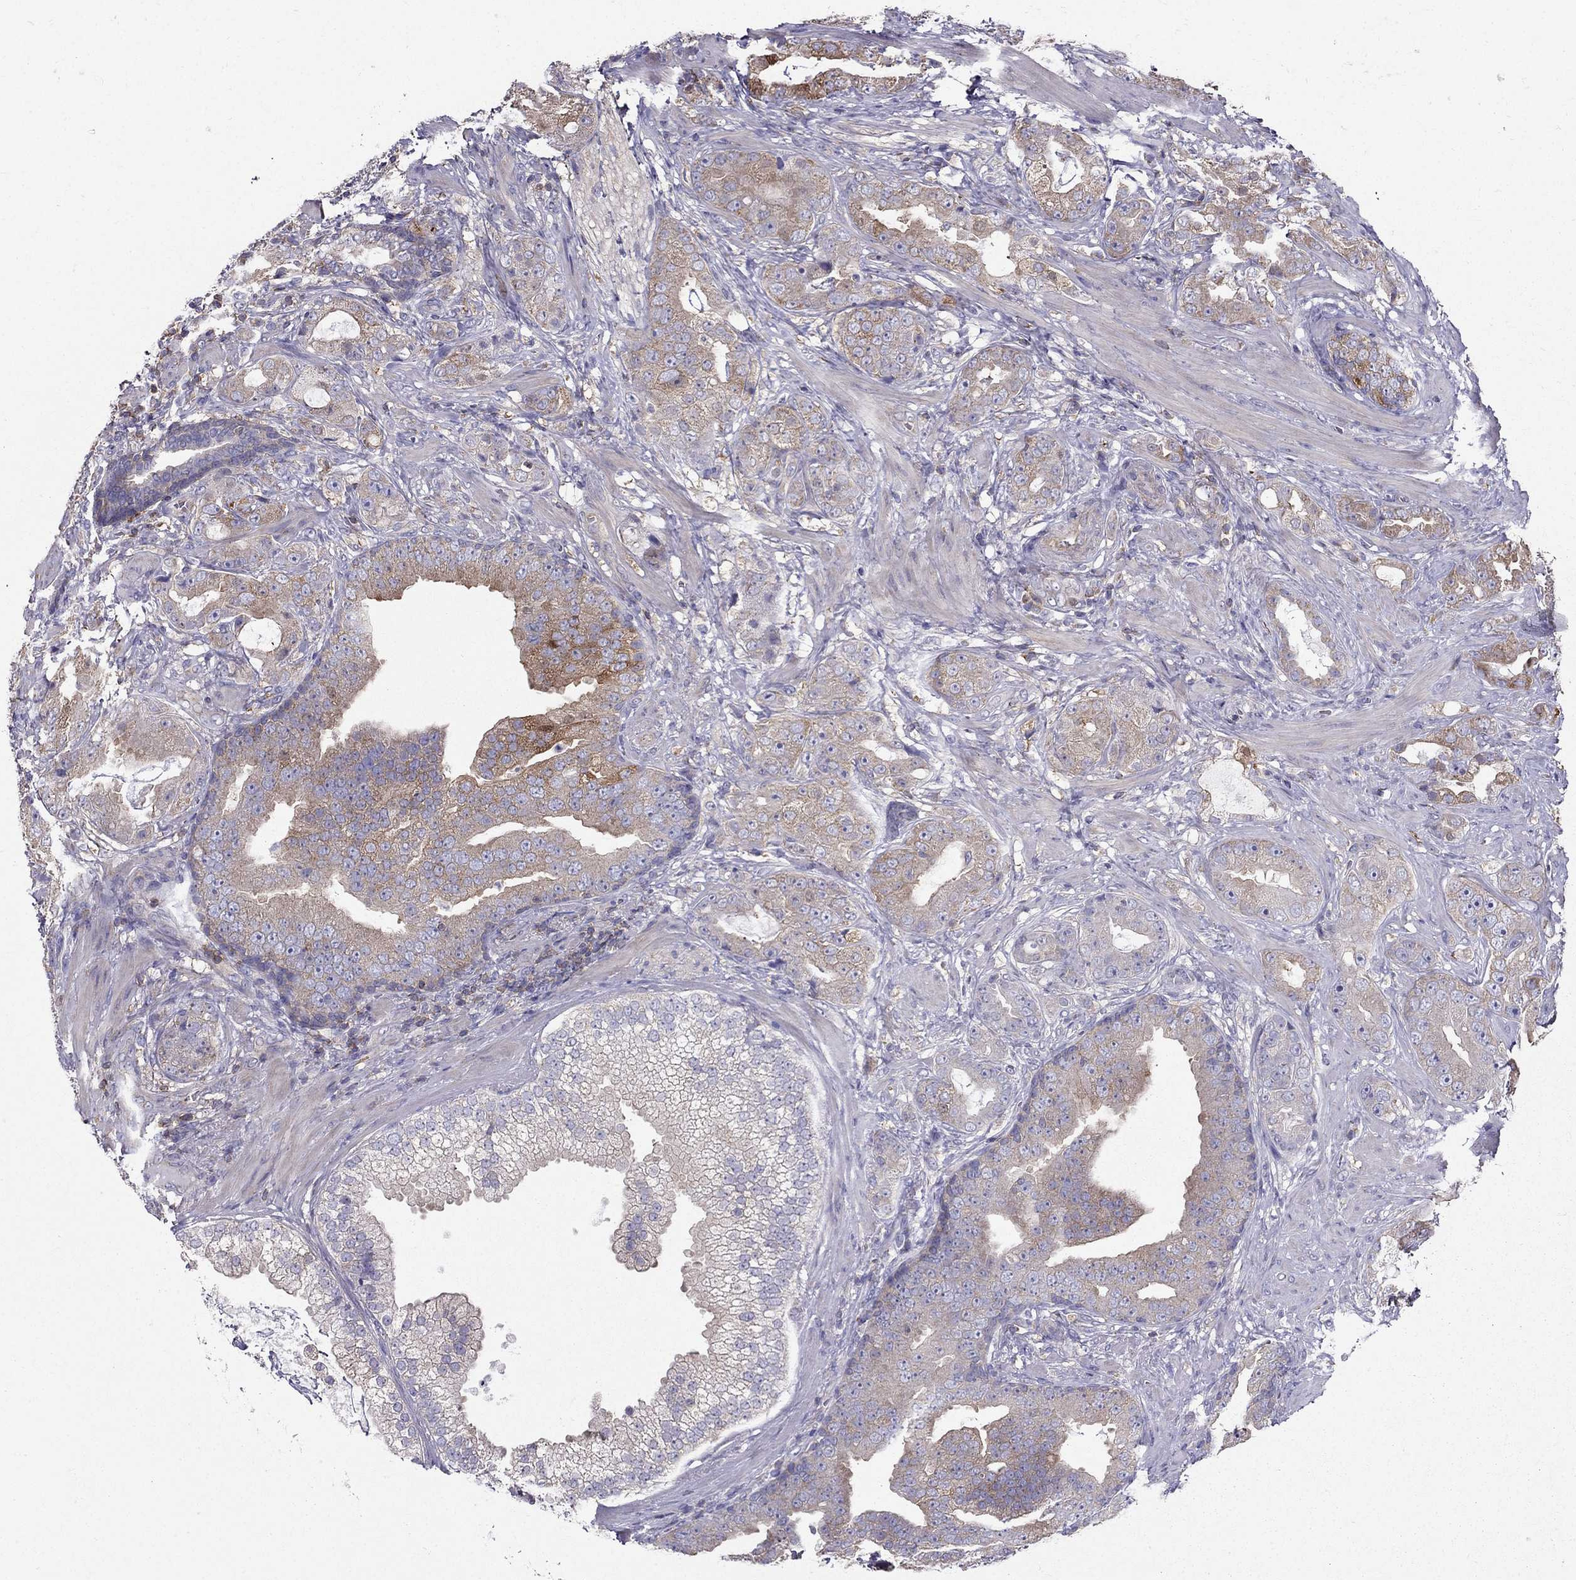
{"staining": {"intensity": "moderate", "quantity": "<25%", "location": "cytoplasmic/membranous"}, "tissue": "prostate cancer", "cell_type": "Tumor cells", "image_type": "cancer", "snomed": [{"axis": "morphology", "description": "Adenocarcinoma, NOS"}, {"axis": "topography", "description": "Prostate"}], "caption": "Immunohistochemical staining of human prostate adenocarcinoma exhibits low levels of moderate cytoplasmic/membranous protein expression in about <25% of tumor cells.", "gene": "AAK1", "patient": {"sex": "male", "age": 57}}